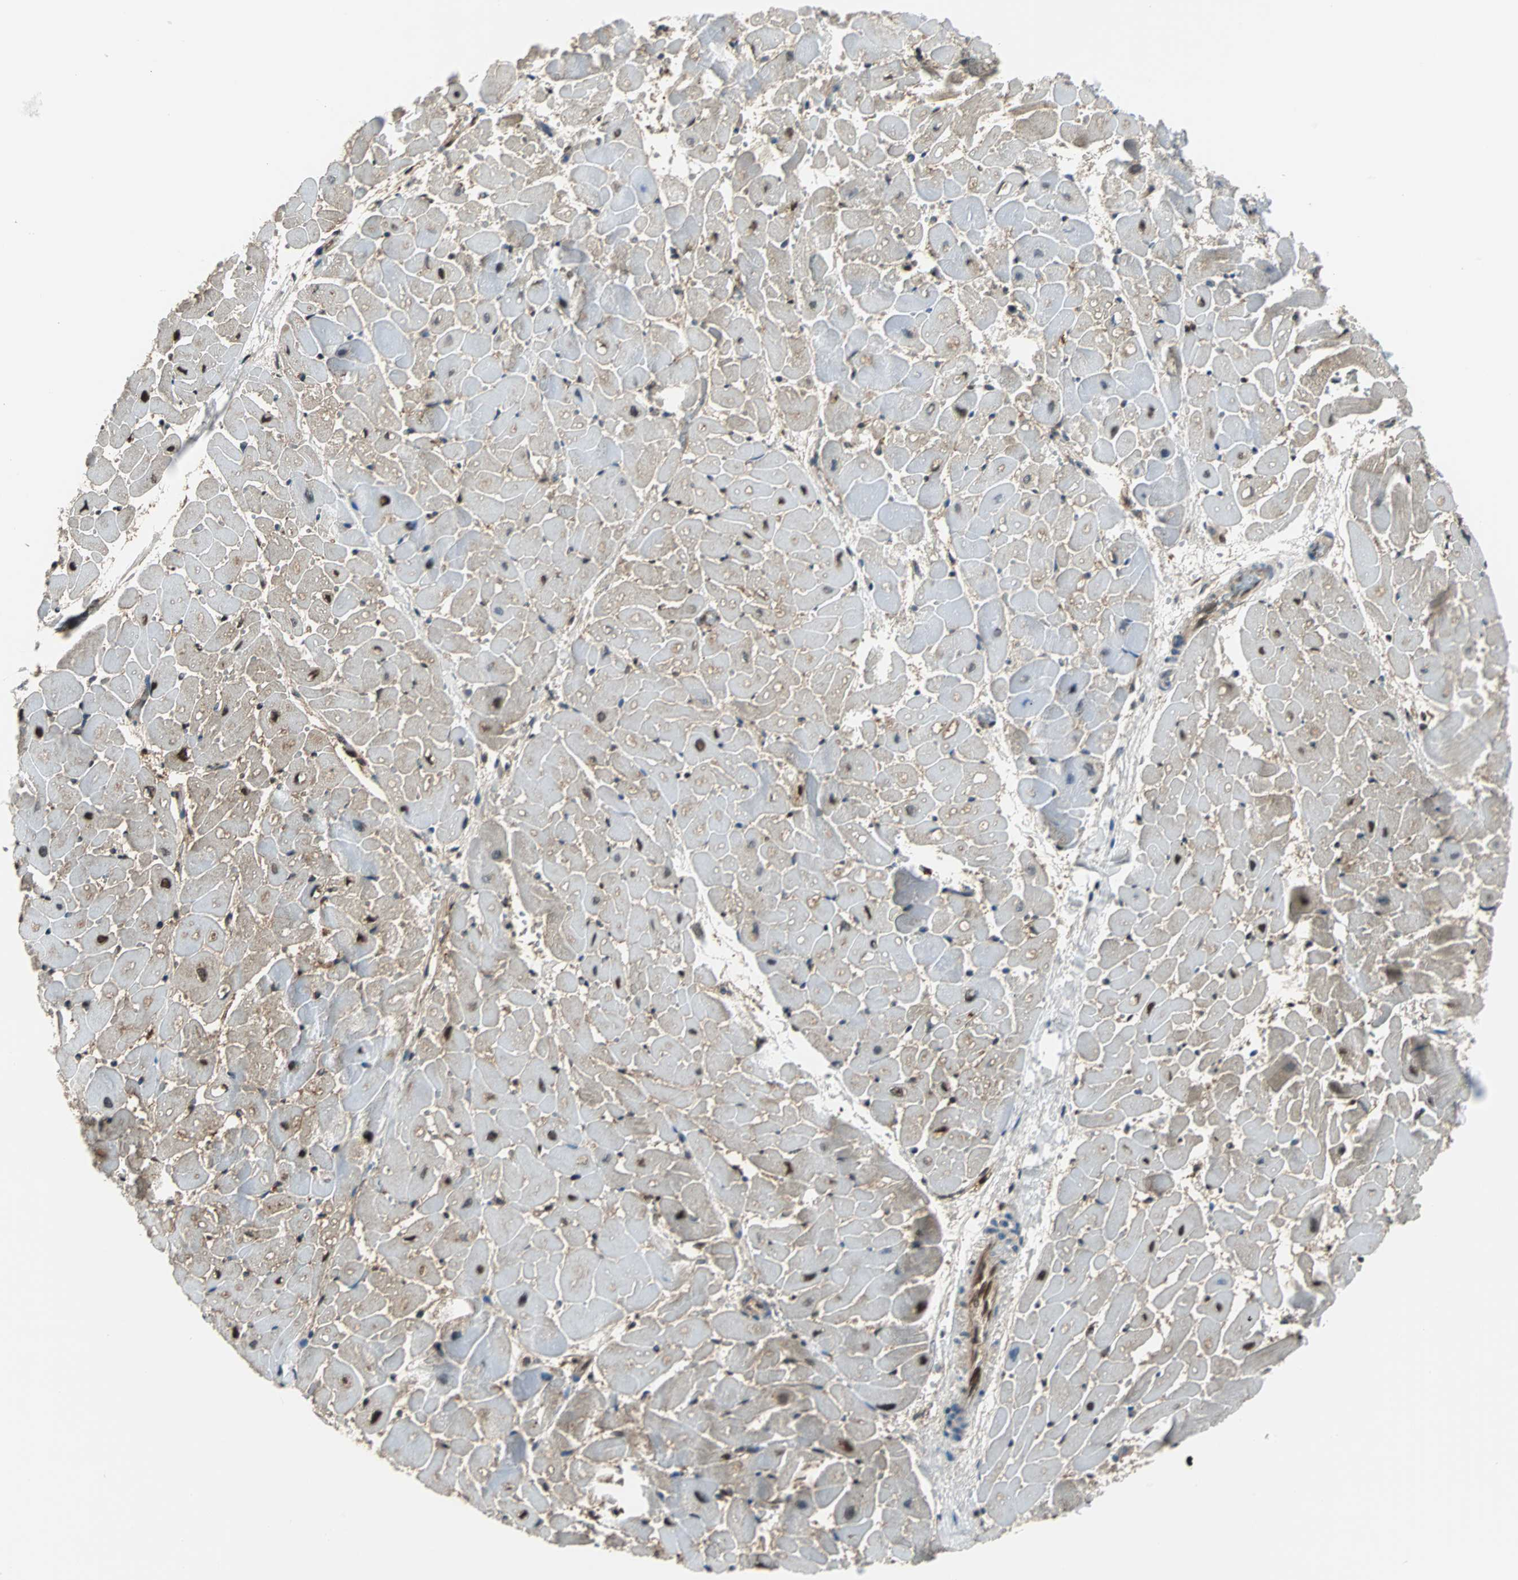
{"staining": {"intensity": "strong", "quantity": ">75%", "location": "nuclear"}, "tissue": "heart muscle", "cell_type": "Cardiomyocytes", "image_type": "normal", "snomed": [{"axis": "morphology", "description": "Normal tissue, NOS"}, {"axis": "topography", "description": "Heart"}], "caption": "Protein positivity by immunohistochemistry displays strong nuclear positivity in about >75% of cardiomyocytes in normal heart muscle. The staining is performed using DAB brown chromogen to label protein expression. The nuclei are counter-stained blue using hematoxylin.", "gene": "VCP", "patient": {"sex": "female", "age": 19}}